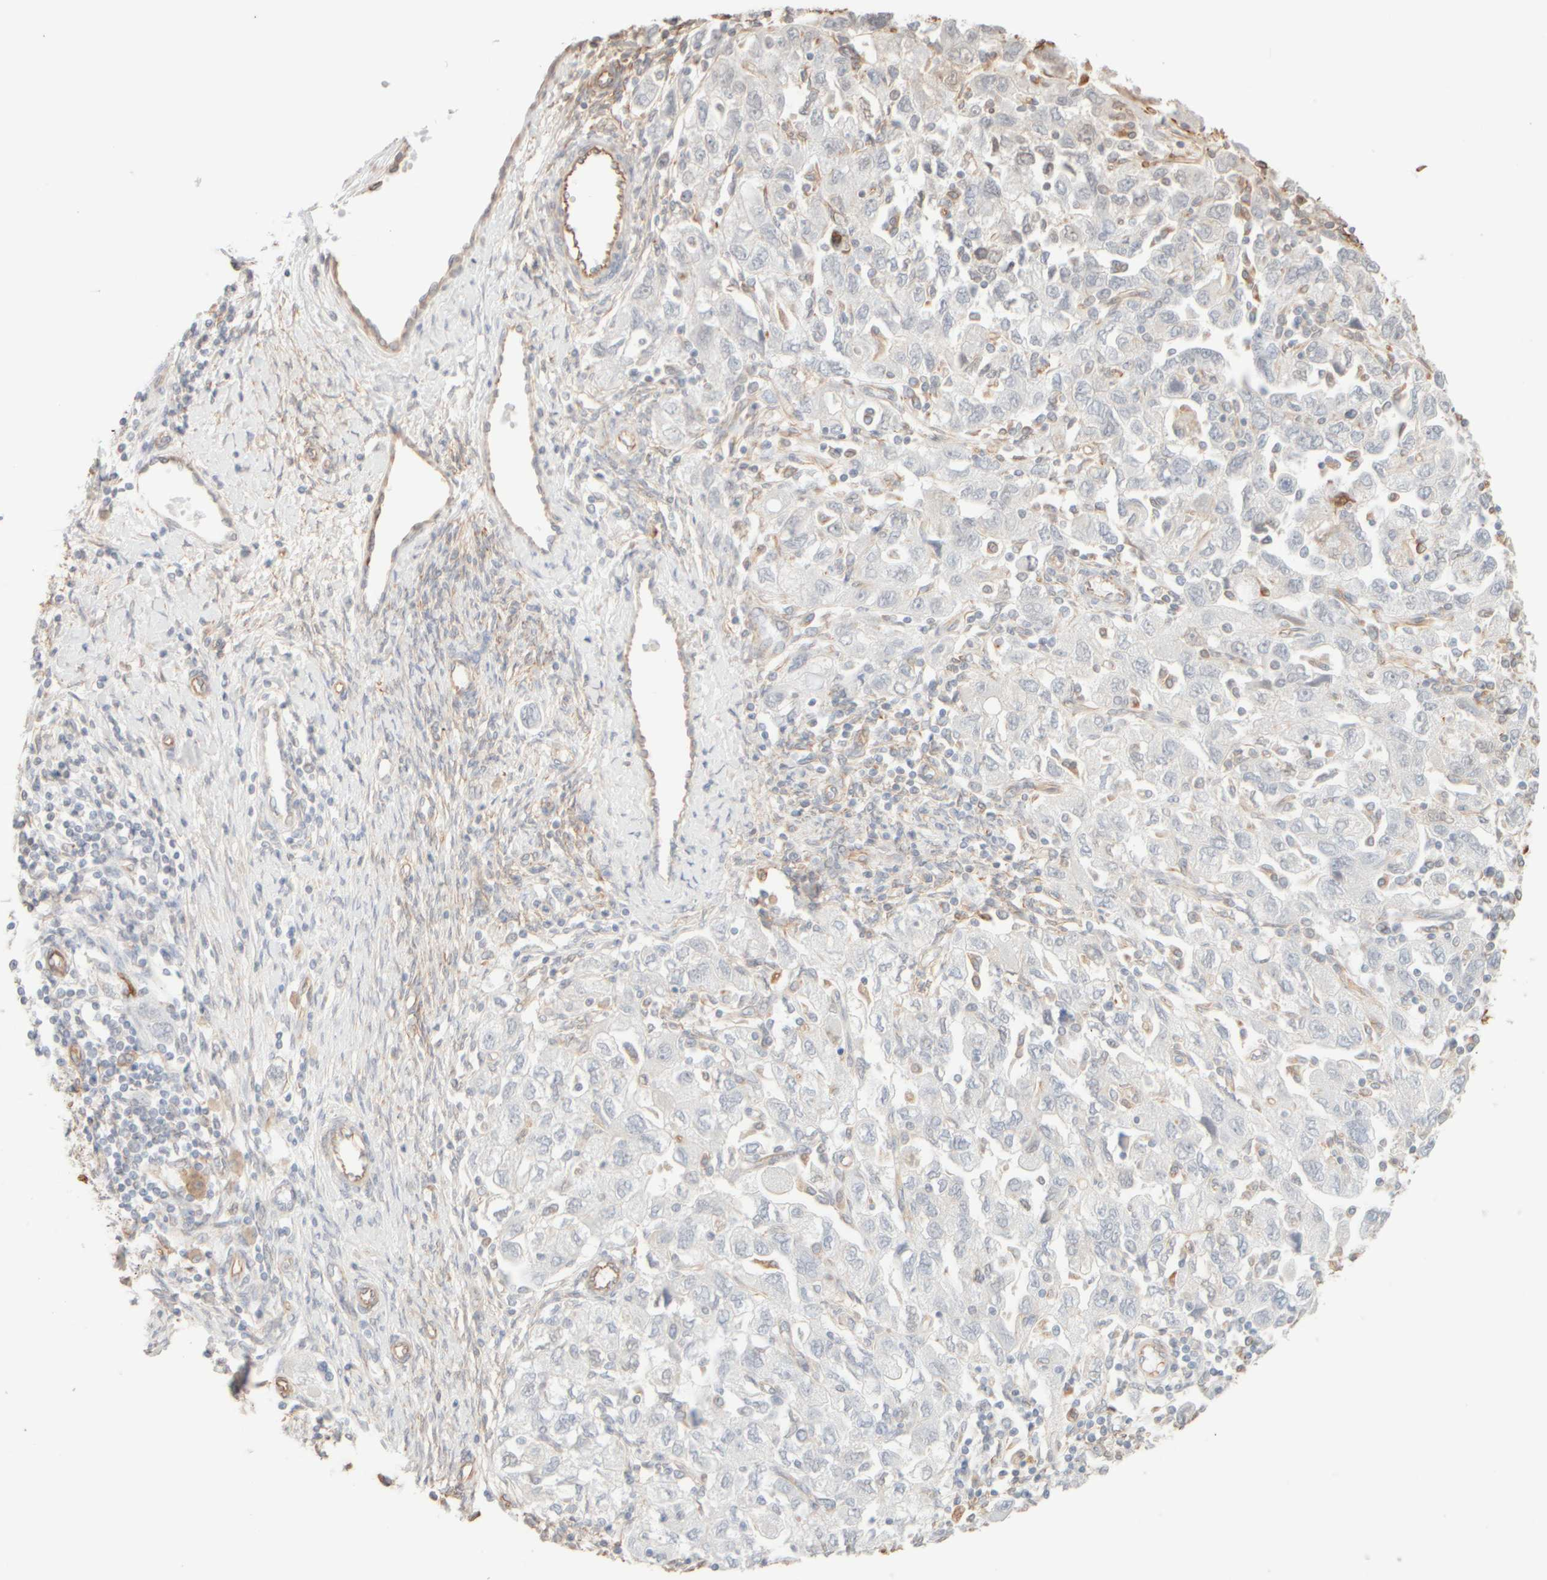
{"staining": {"intensity": "negative", "quantity": "none", "location": "none"}, "tissue": "ovarian cancer", "cell_type": "Tumor cells", "image_type": "cancer", "snomed": [{"axis": "morphology", "description": "Carcinoma, NOS"}, {"axis": "morphology", "description": "Cystadenocarcinoma, serous, NOS"}, {"axis": "topography", "description": "Ovary"}], "caption": "This is an IHC micrograph of human serous cystadenocarcinoma (ovarian). There is no expression in tumor cells.", "gene": "KRT15", "patient": {"sex": "female", "age": 69}}